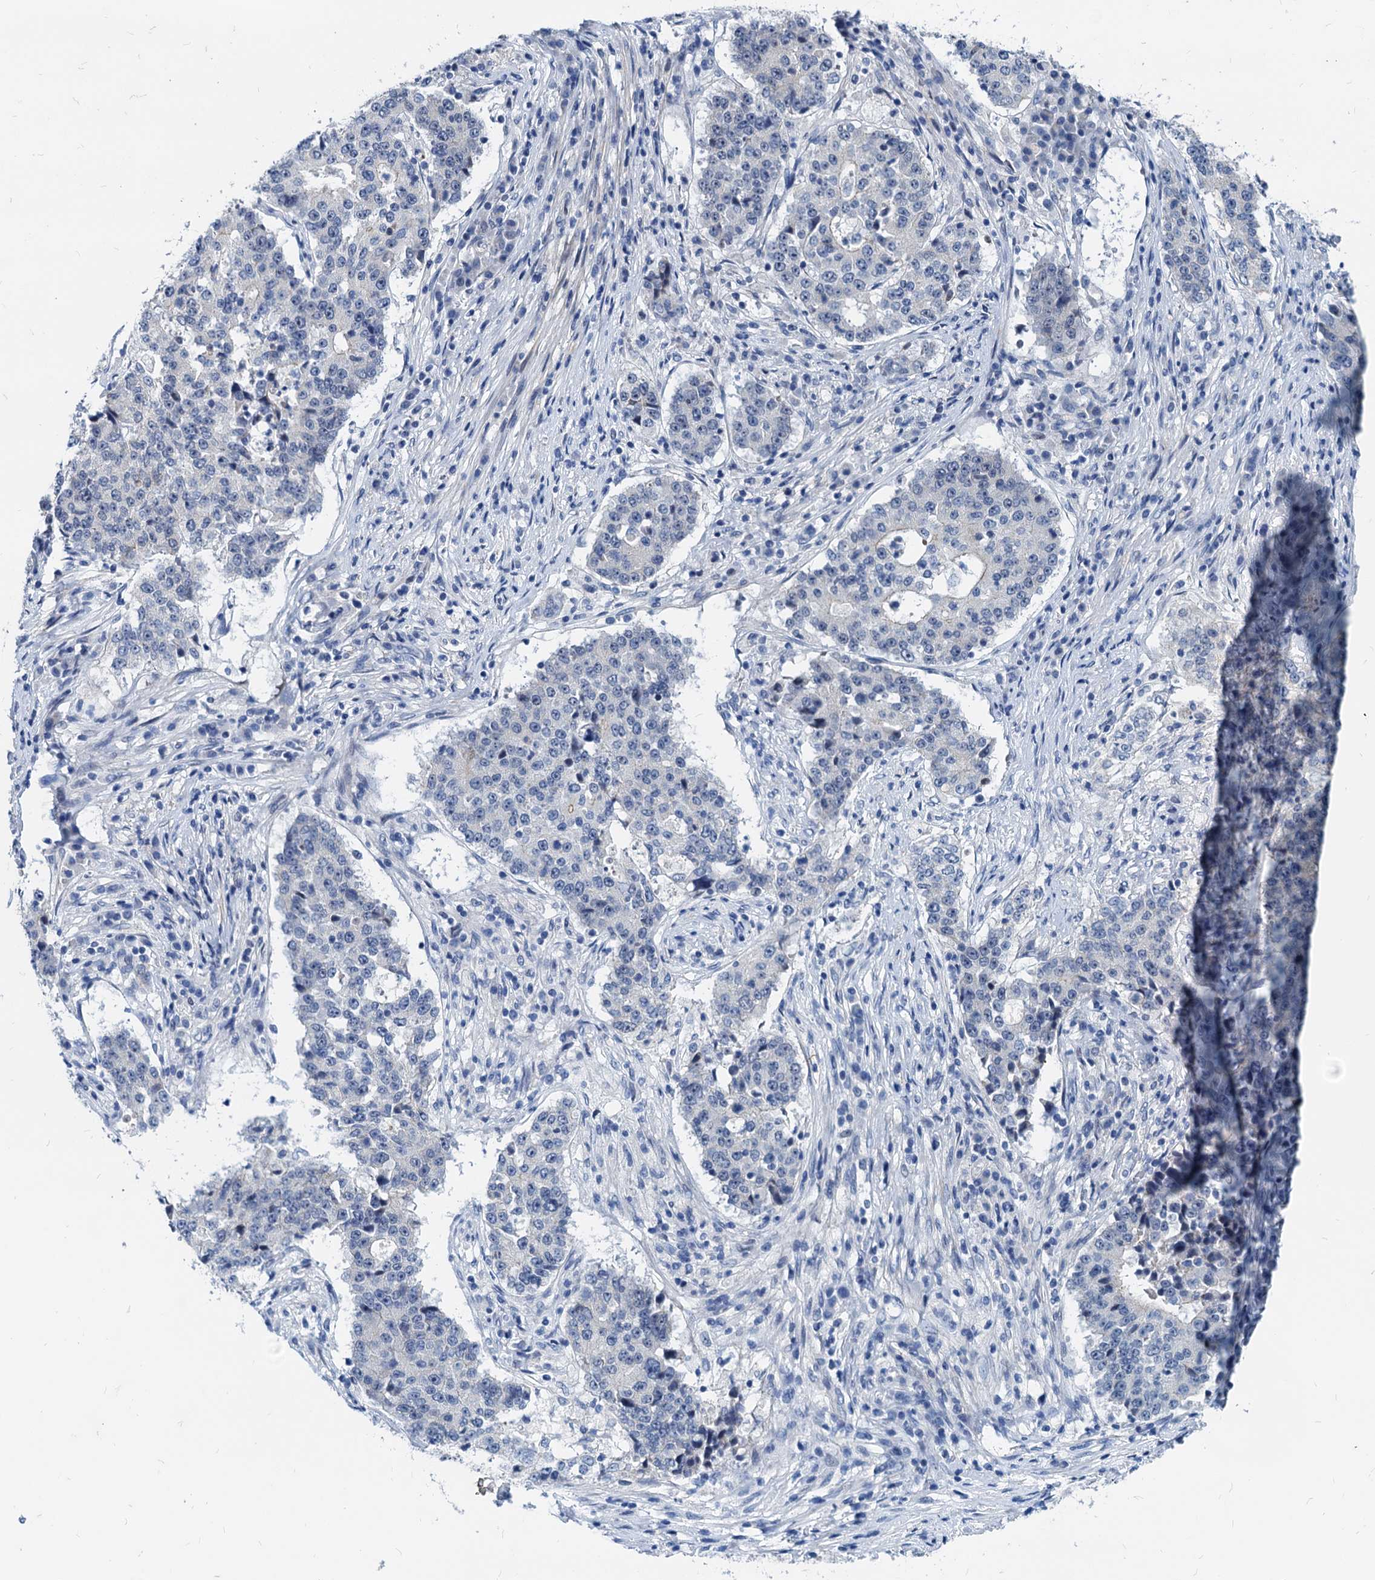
{"staining": {"intensity": "negative", "quantity": "none", "location": "none"}, "tissue": "stomach cancer", "cell_type": "Tumor cells", "image_type": "cancer", "snomed": [{"axis": "morphology", "description": "Adenocarcinoma, NOS"}, {"axis": "topography", "description": "Stomach"}], "caption": "An image of human stomach adenocarcinoma is negative for staining in tumor cells. (IHC, brightfield microscopy, high magnification).", "gene": "HSF2", "patient": {"sex": "male", "age": 59}}